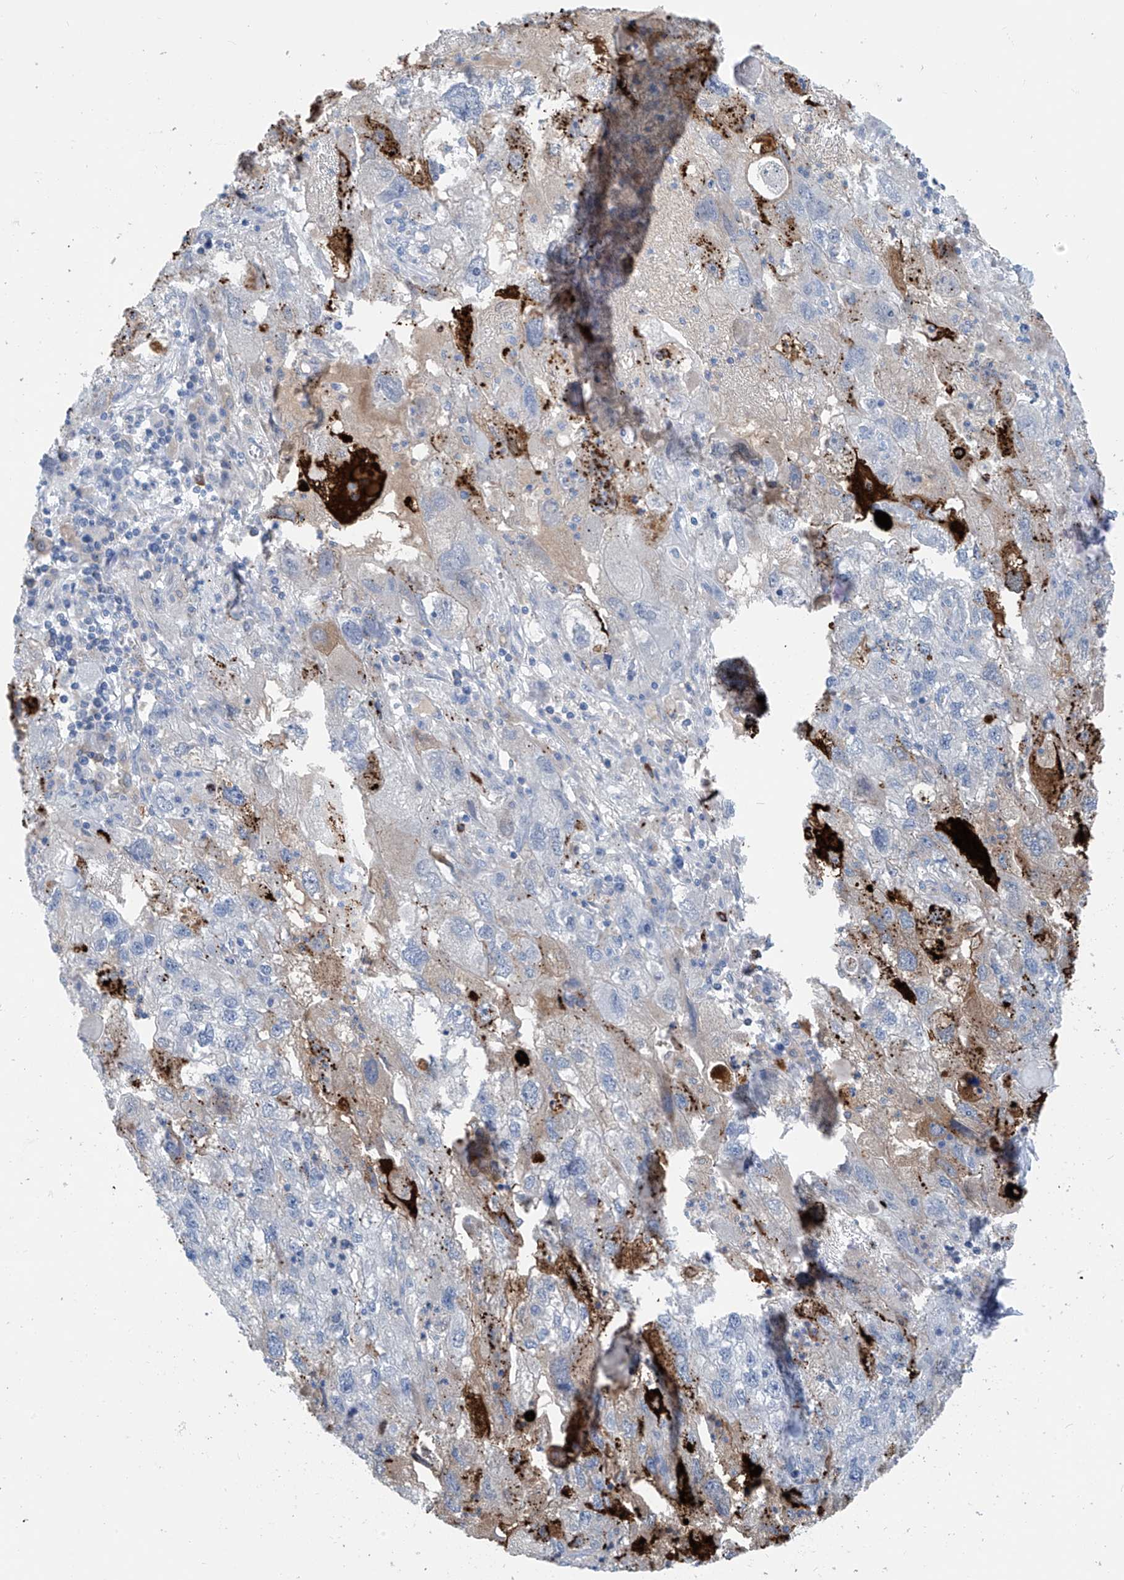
{"staining": {"intensity": "moderate", "quantity": "<25%", "location": "cytoplasmic/membranous"}, "tissue": "endometrial cancer", "cell_type": "Tumor cells", "image_type": "cancer", "snomed": [{"axis": "morphology", "description": "Adenocarcinoma, NOS"}, {"axis": "topography", "description": "Endometrium"}], "caption": "Immunohistochemical staining of endometrial adenocarcinoma exhibits low levels of moderate cytoplasmic/membranous staining in about <25% of tumor cells.", "gene": "ZNF793", "patient": {"sex": "female", "age": 49}}